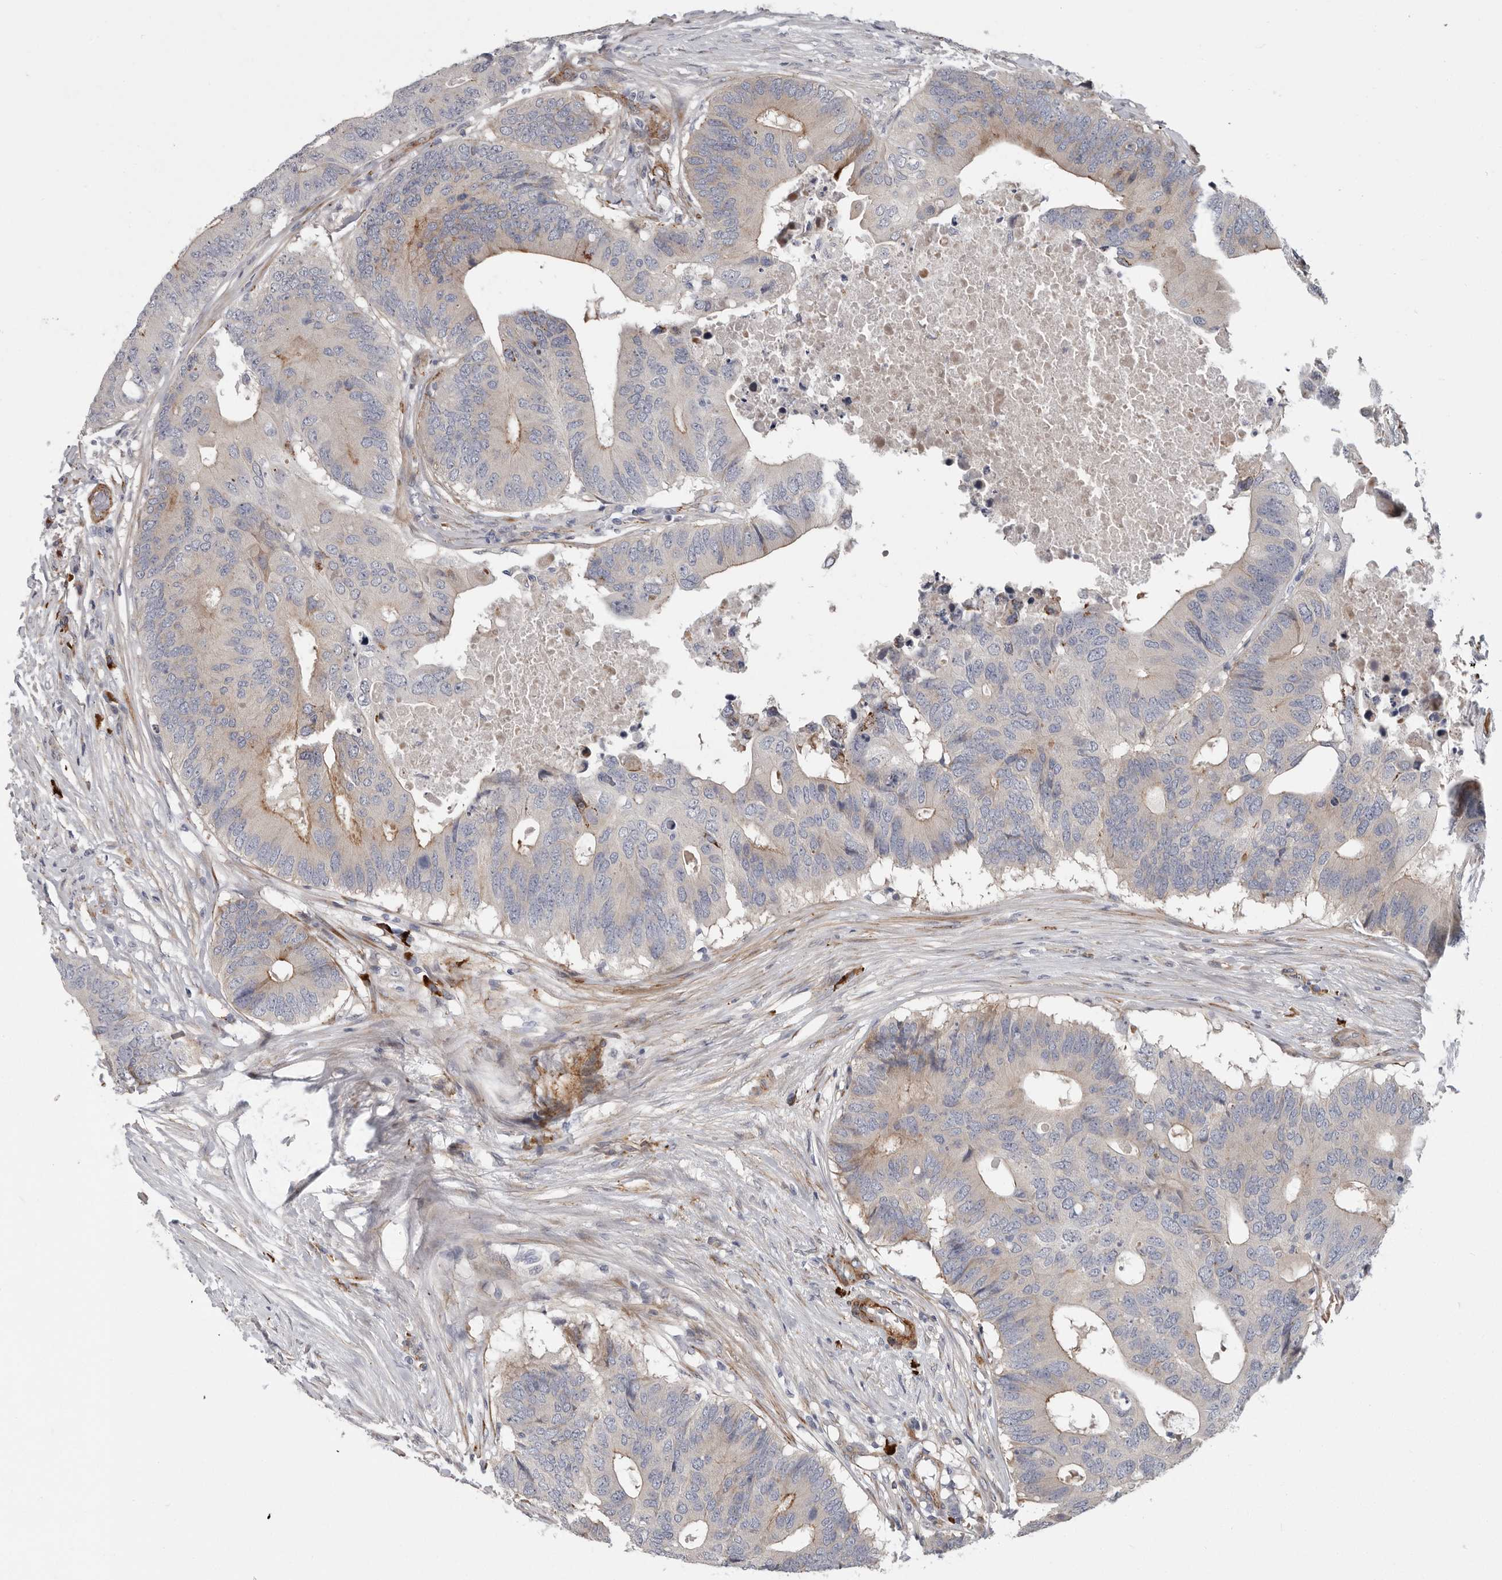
{"staining": {"intensity": "moderate", "quantity": "<25%", "location": "cytoplasmic/membranous"}, "tissue": "colorectal cancer", "cell_type": "Tumor cells", "image_type": "cancer", "snomed": [{"axis": "morphology", "description": "Adenocarcinoma, NOS"}, {"axis": "topography", "description": "Colon"}], "caption": "An image of human colorectal adenocarcinoma stained for a protein shows moderate cytoplasmic/membranous brown staining in tumor cells. (IHC, brightfield microscopy, high magnification).", "gene": "ATXN3L", "patient": {"sex": "male", "age": 71}}